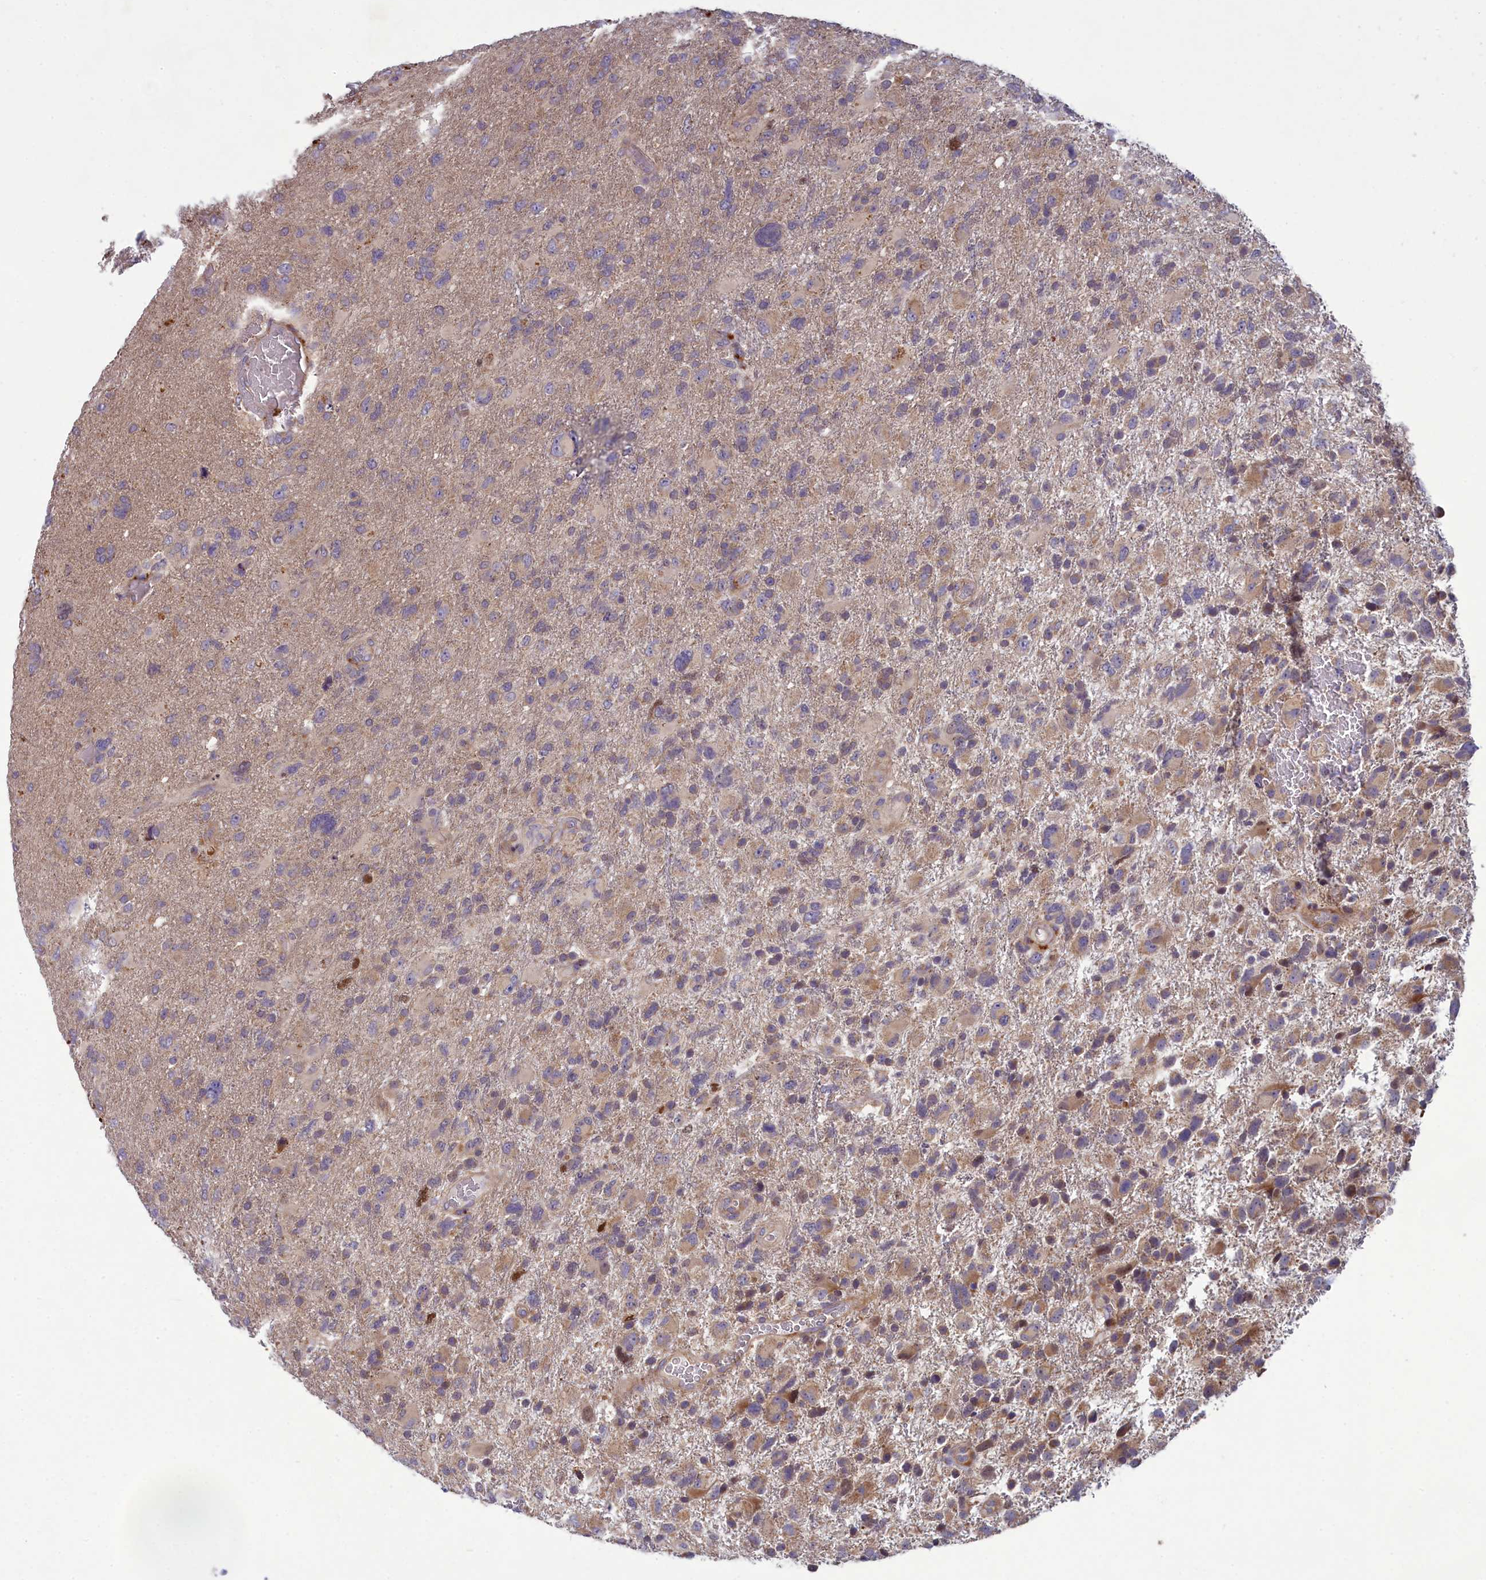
{"staining": {"intensity": "moderate", "quantity": "<25%", "location": "cytoplasmic/membranous"}, "tissue": "glioma", "cell_type": "Tumor cells", "image_type": "cancer", "snomed": [{"axis": "morphology", "description": "Glioma, malignant, High grade"}, {"axis": "topography", "description": "Brain"}], "caption": "Tumor cells show moderate cytoplasmic/membranous expression in approximately <25% of cells in malignant glioma (high-grade).", "gene": "BLTP2", "patient": {"sex": "male", "age": 61}}